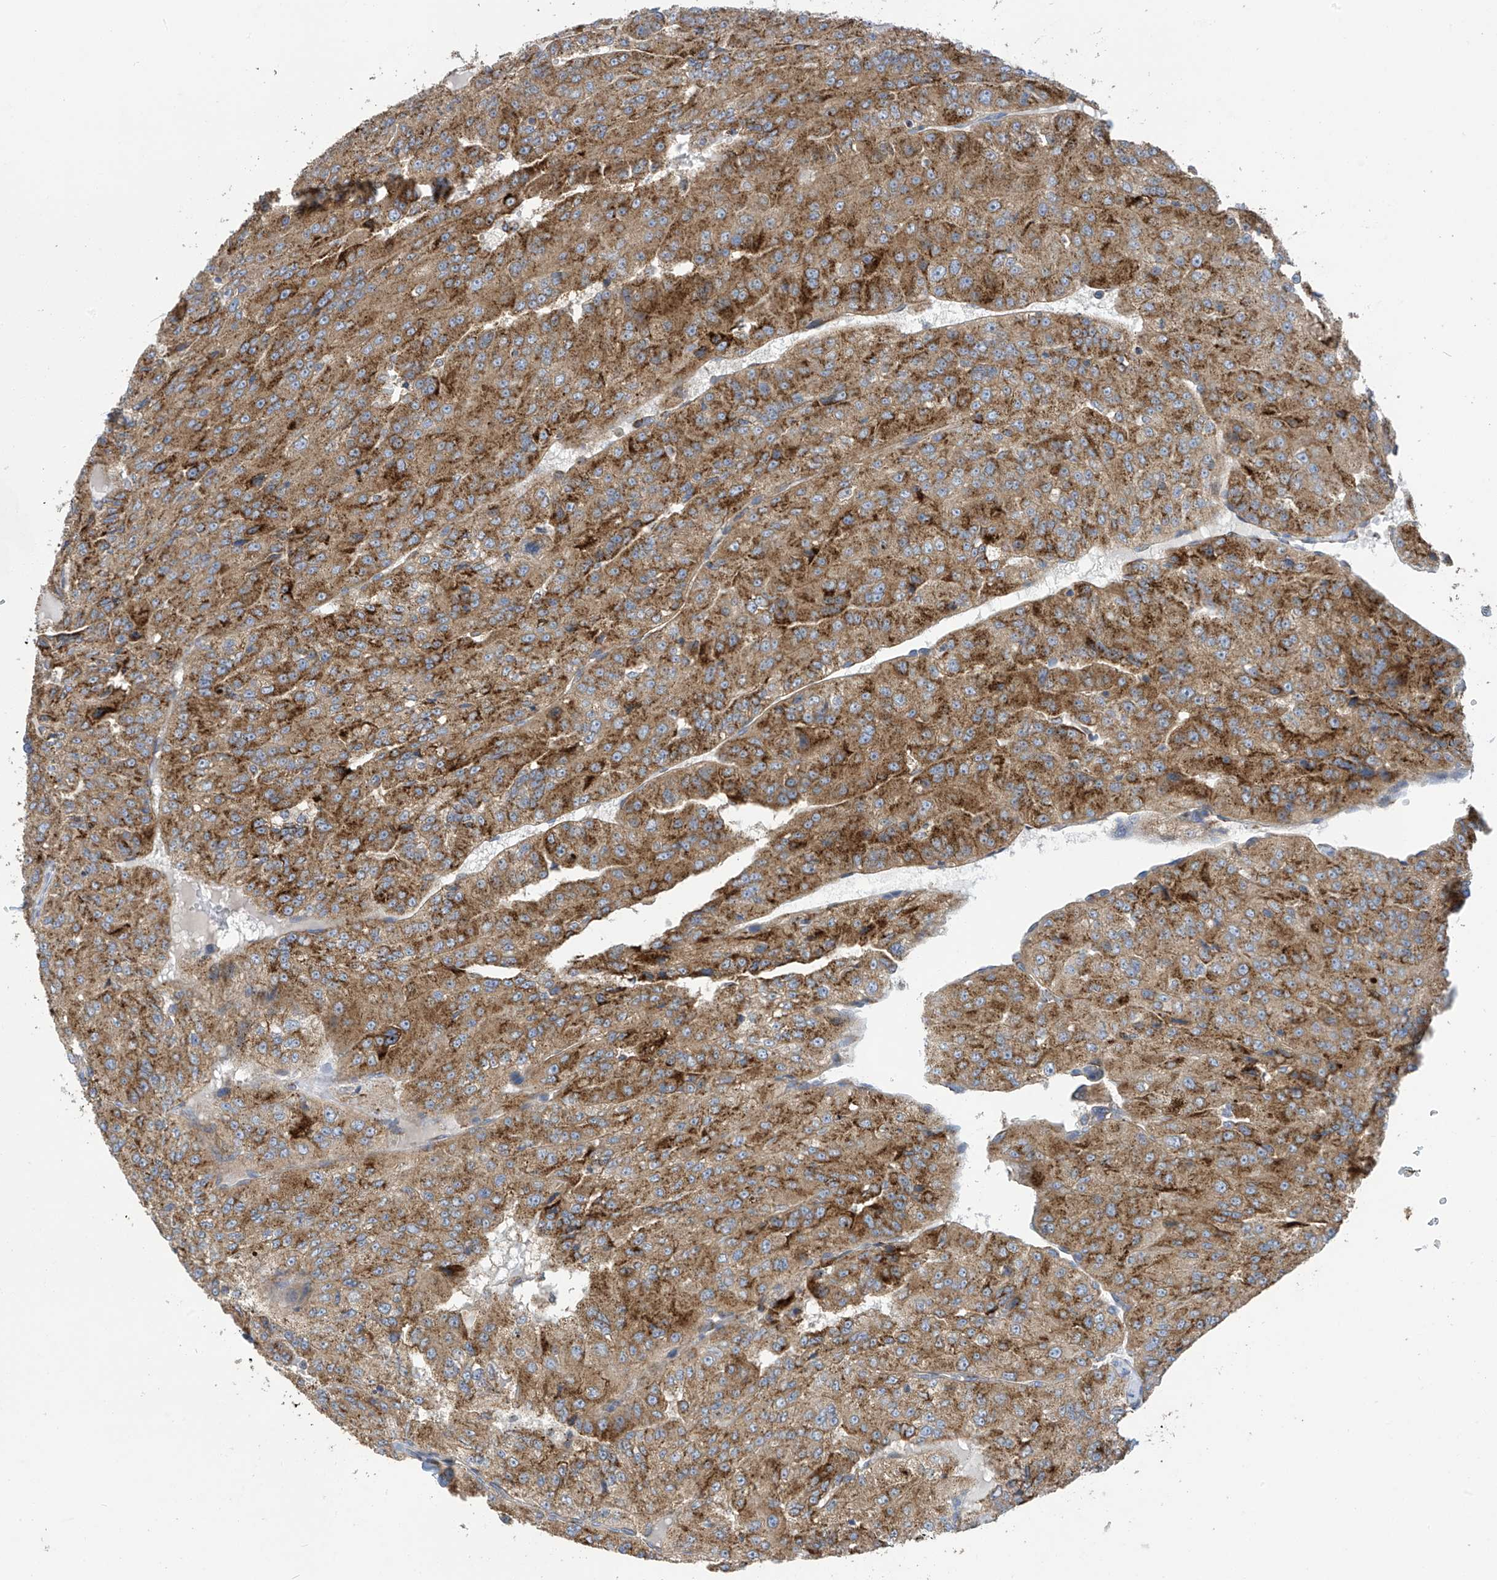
{"staining": {"intensity": "moderate", "quantity": ">75%", "location": "cytoplasmic/membranous"}, "tissue": "renal cancer", "cell_type": "Tumor cells", "image_type": "cancer", "snomed": [{"axis": "morphology", "description": "Adenocarcinoma, NOS"}, {"axis": "topography", "description": "Kidney"}], "caption": "The immunohistochemical stain labels moderate cytoplasmic/membranous expression in tumor cells of renal adenocarcinoma tissue.", "gene": "ITM2B", "patient": {"sex": "female", "age": 63}}